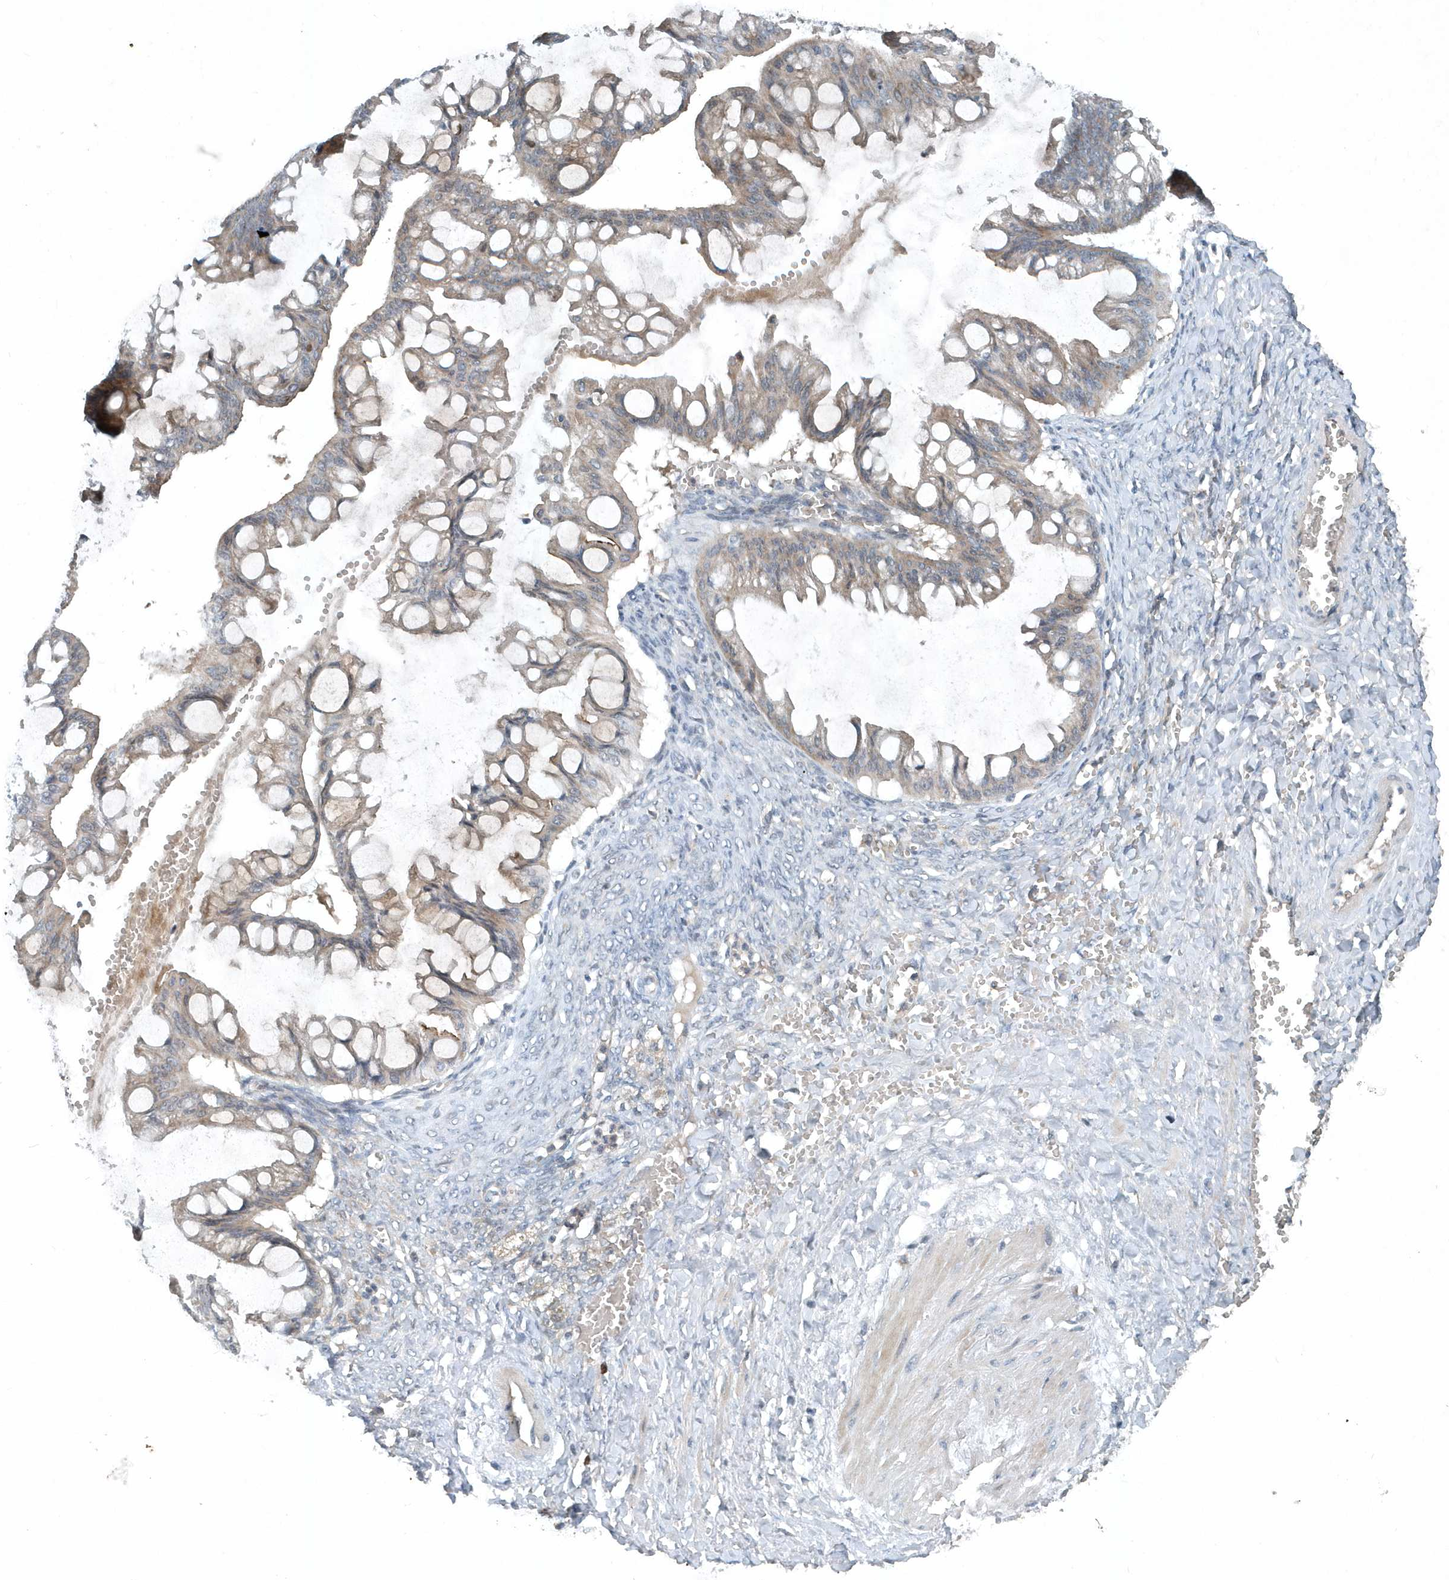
{"staining": {"intensity": "weak", "quantity": "<25%", "location": "cytoplasmic/membranous"}, "tissue": "ovarian cancer", "cell_type": "Tumor cells", "image_type": "cancer", "snomed": [{"axis": "morphology", "description": "Cystadenocarcinoma, mucinous, NOS"}, {"axis": "topography", "description": "Ovary"}], "caption": "High magnification brightfield microscopy of ovarian cancer (mucinous cystadenocarcinoma) stained with DAB (brown) and counterstained with hematoxylin (blue): tumor cells show no significant staining.", "gene": "SCFD2", "patient": {"sex": "female", "age": 73}}